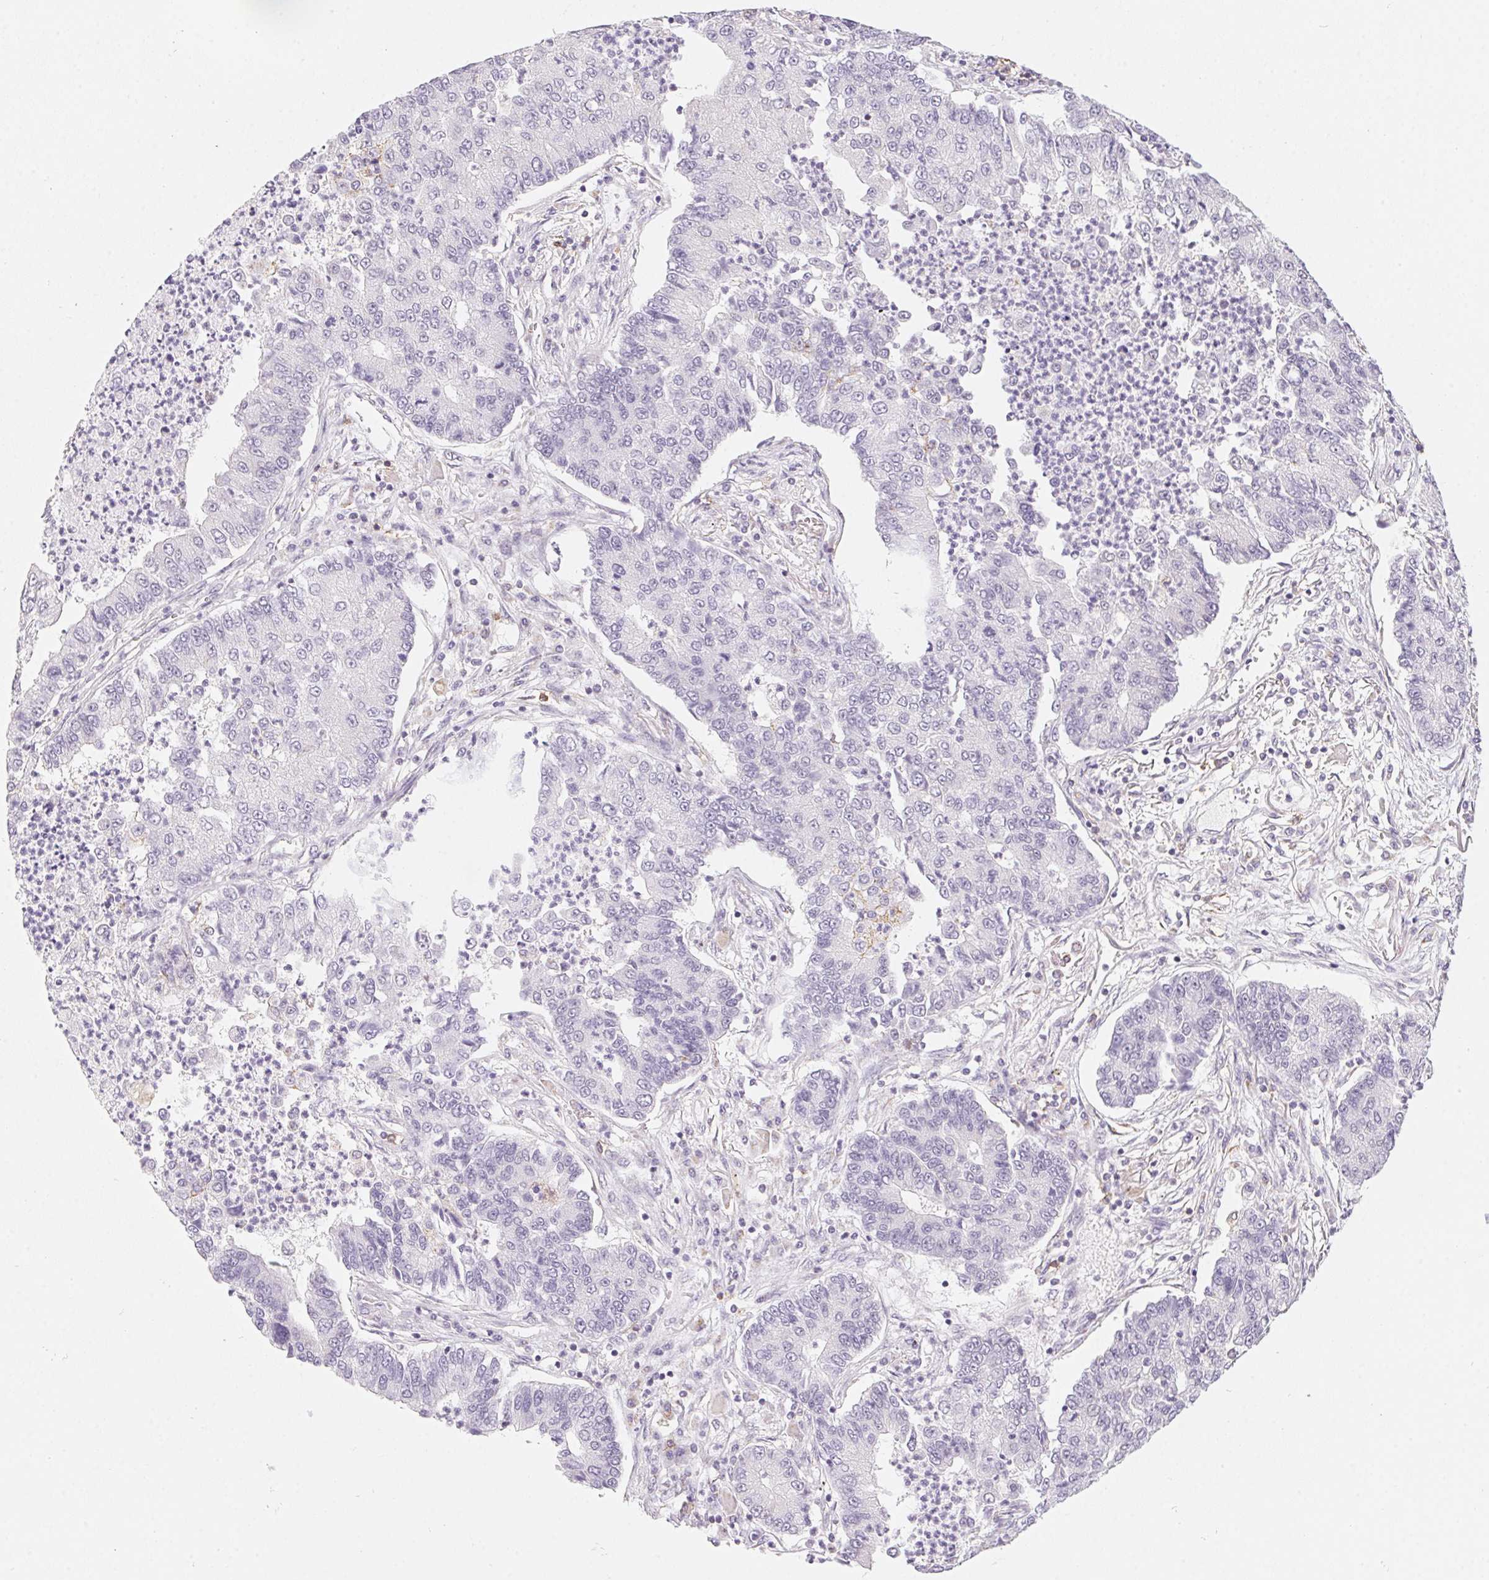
{"staining": {"intensity": "negative", "quantity": "none", "location": "none"}, "tissue": "lung cancer", "cell_type": "Tumor cells", "image_type": "cancer", "snomed": [{"axis": "morphology", "description": "Adenocarcinoma, NOS"}, {"axis": "topography", "description": "Lung"}], "caption": "High magnification brightfield microscopy of lung cancer stained with DAB (3,3'-diaminobenzidine) (brown) and counterstained with hematoxylin (blue): tumor cells show no significant positivity. (Stains: DAB (3,3'-diaminobenzidine) IHC with hematoxylin counter stain, Microscopy: brightfield microscopy at high magnification).", "gene": "PRPH", "patient": {"sex": "female", "age": 57}}